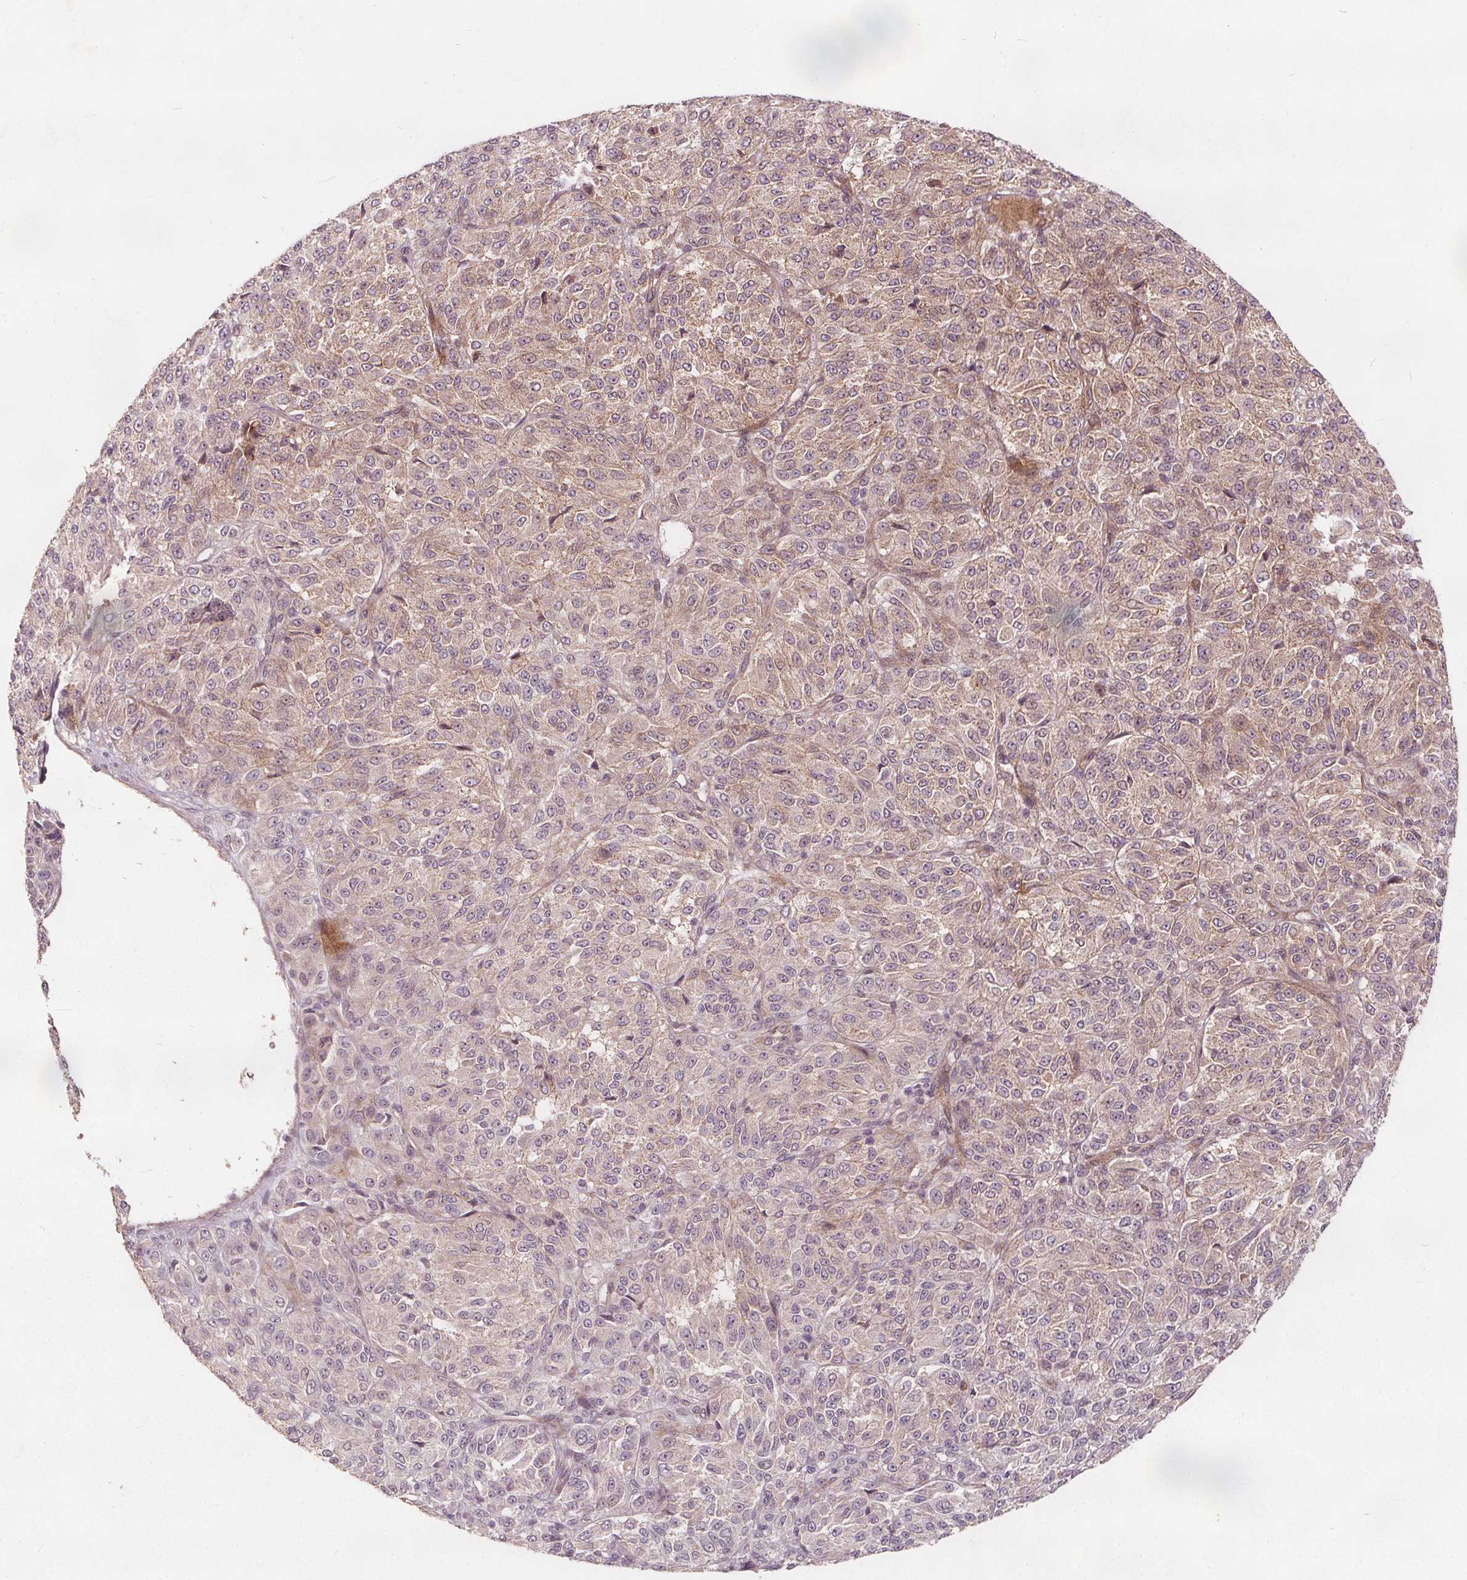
{"staining": {"intensity": "moderate", "quantity": "25%-75%", "location": "cytoplasmic/membranous"}, "tissue": "melanoma", "cell_type": "Tumor cells", "image_type": "cancer", "snomed": [{"axis": "morphology", "description": "Malignant melanoma, Metastatic site"}, {"axis": "topography", "description": "Brain"}], "caption": "Protein staining of melanoma tissue shows moderate cytoplasmic/membranous expression in about 25%-75% of tumor cells.", "gene": "PTPRT", "patient": {"sex": "female", "age": 56}}